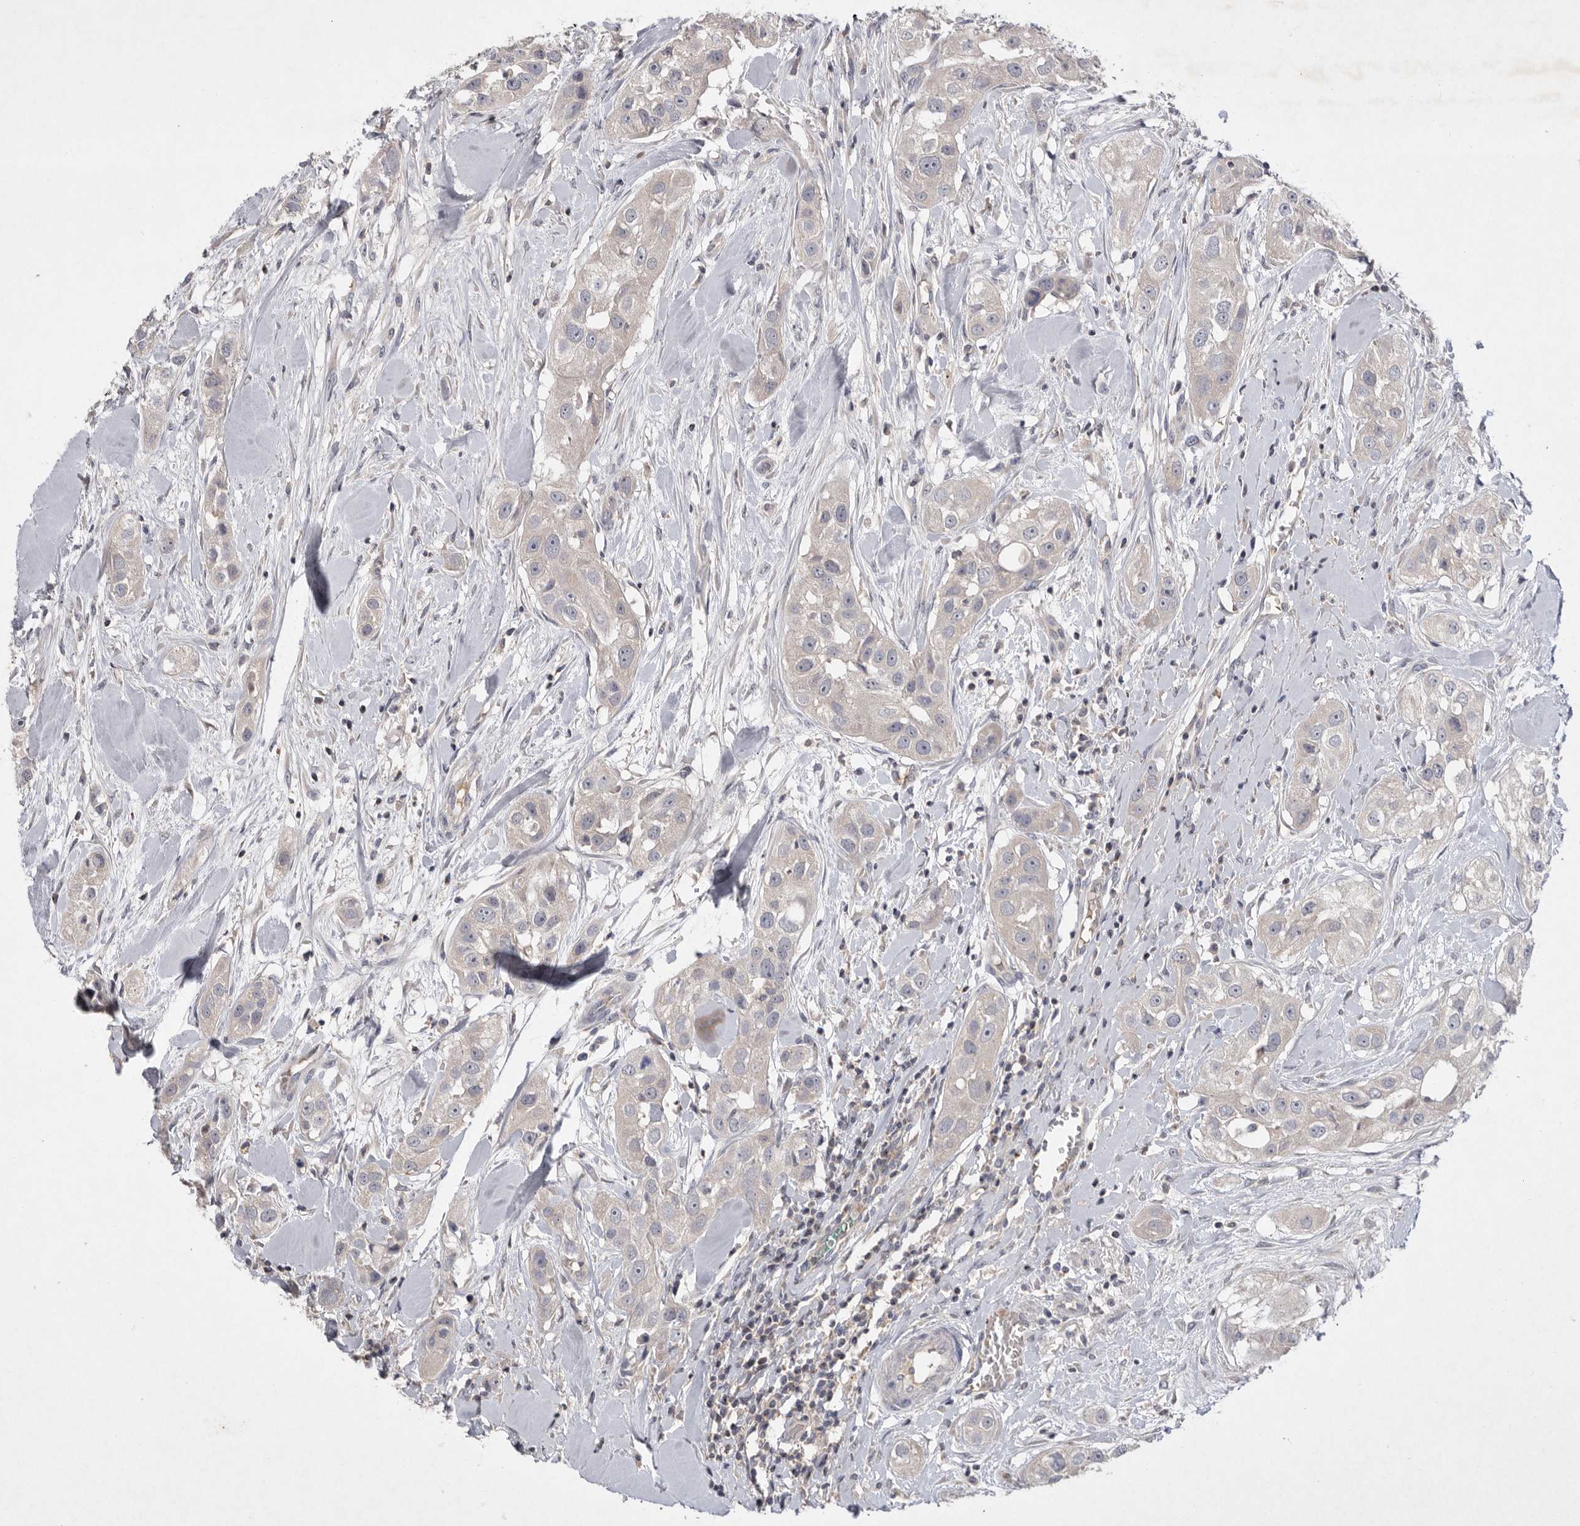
{"staining": {"intensity": "negative", "quantity": "none", "location": "none"}, "tissue": "head and neck cancer", "cell_type": "Tumor cells", "image_type": "cancer", "snomed": [{"axis": "morphology", "description": "Normal tissue, NOS"}, {"axis": "morphology", "description": "Squamous cell carcinoma, NOS"}, {"axis": "topography", "description": "Skeletal muscle"}, {"axis": "topography", "description": "Head-Neck"}], "caption": "The micrograph shows no staining of tumor cells in head and neck cancer.", "gene": "TNFSF14", "patient": {"sex": "male", "age": 51}}